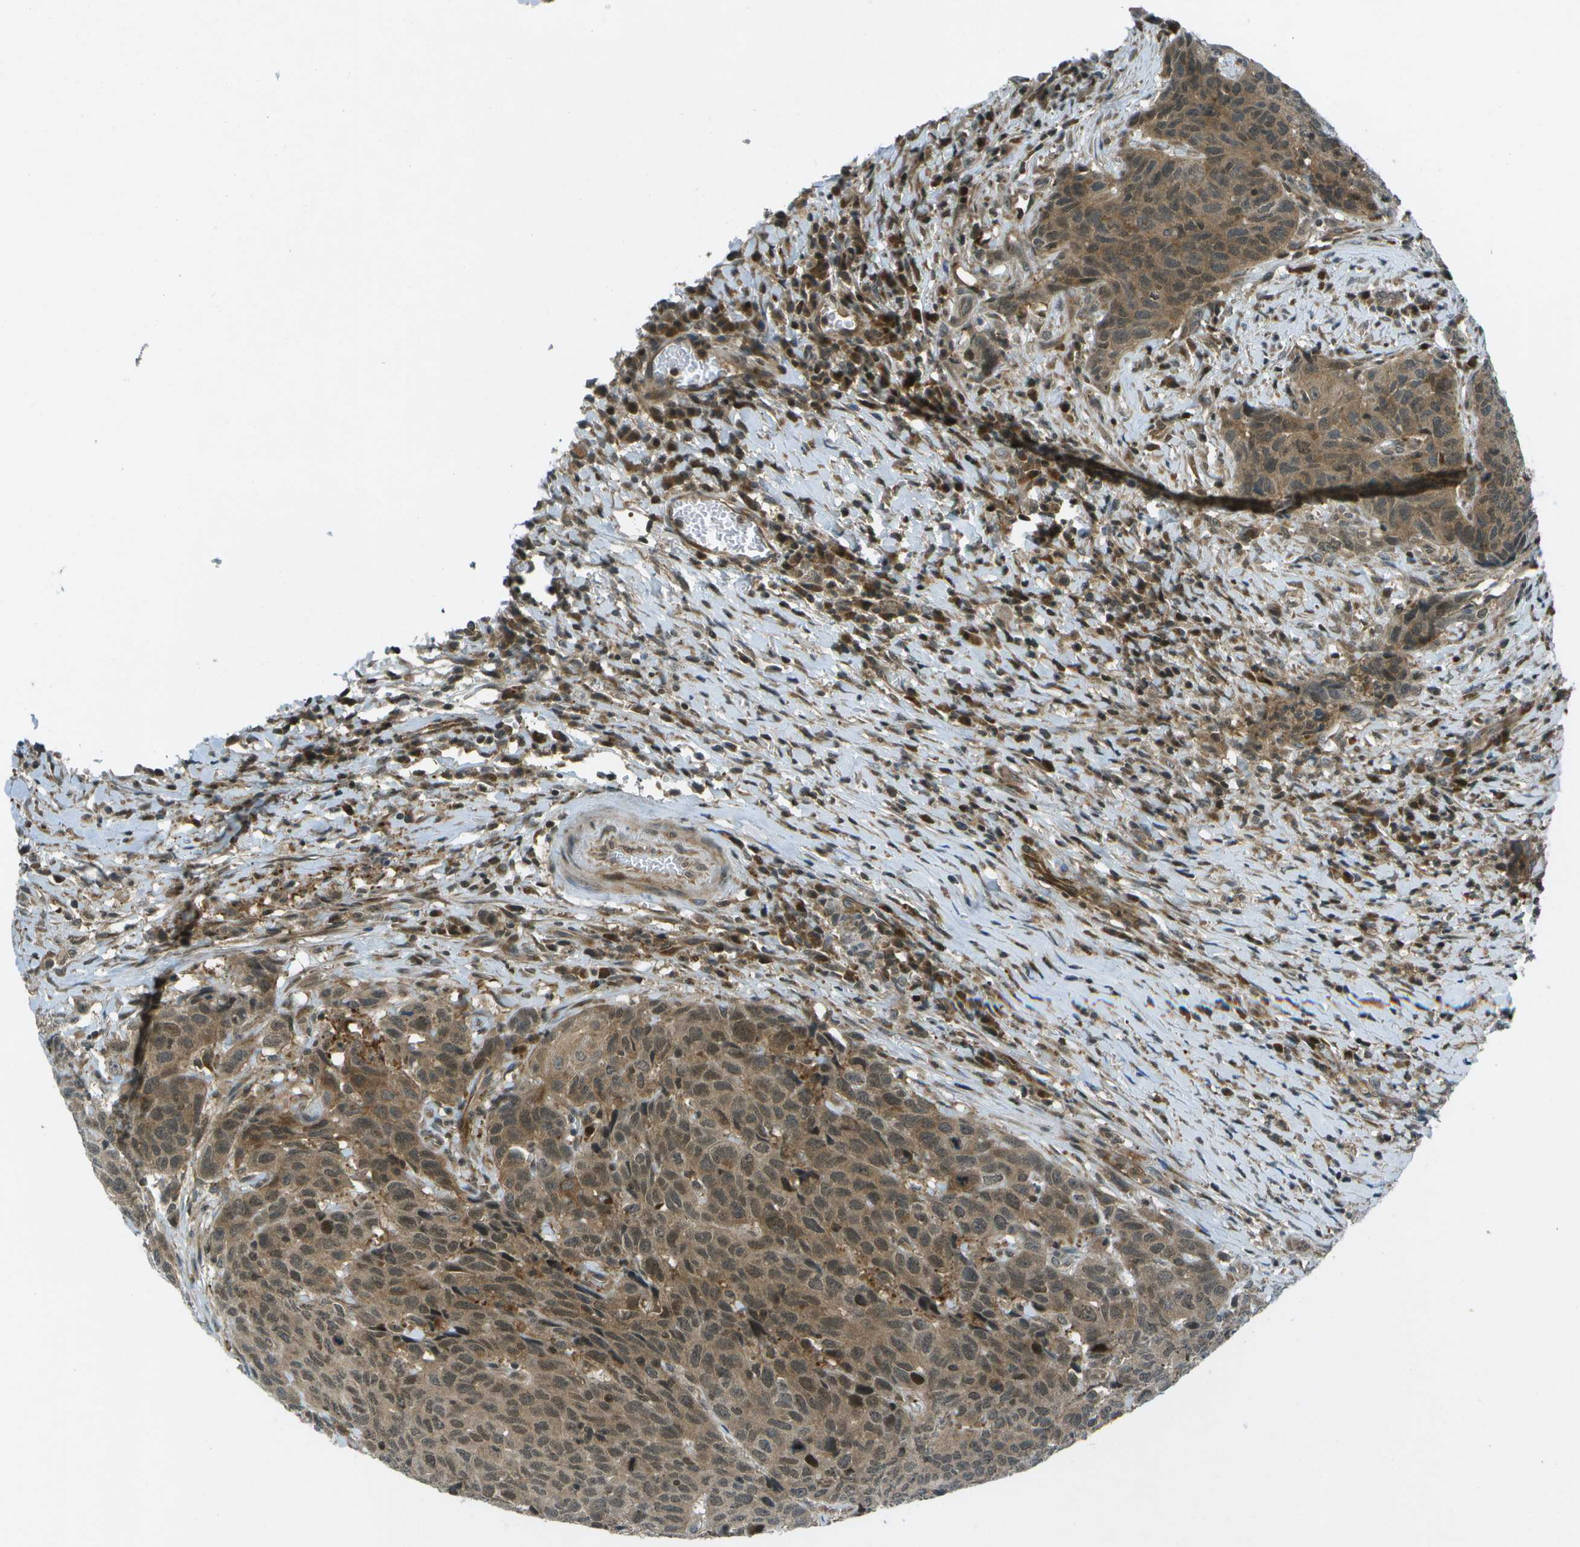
{"staining": {"intensity": "moderate", "quantity": ">75%", "location": "cytoplasmic/membranous,nuclear"}, "tissue": "head and neck cancer", "cell_type": "Tumor cells", "image_type": "cancer", "snomed": [{"axis": "morphology", "description": "Squamous cell carcinoma, NOS"}, {"axis": "topography", "description": "Head-Neck"}], "caption": "A high-resolution photomicrograph shows immunohistochemistry (IHC) staining of squamous cell carcinoma (head and neck), which demonstrates moderate cytoplasmic/membranous and nuclear staining in about >75% of tumor cells. Nuclei are stained in blue.", "gene": "TMEM19", "patient": {"sex": "male", "age": 66}}